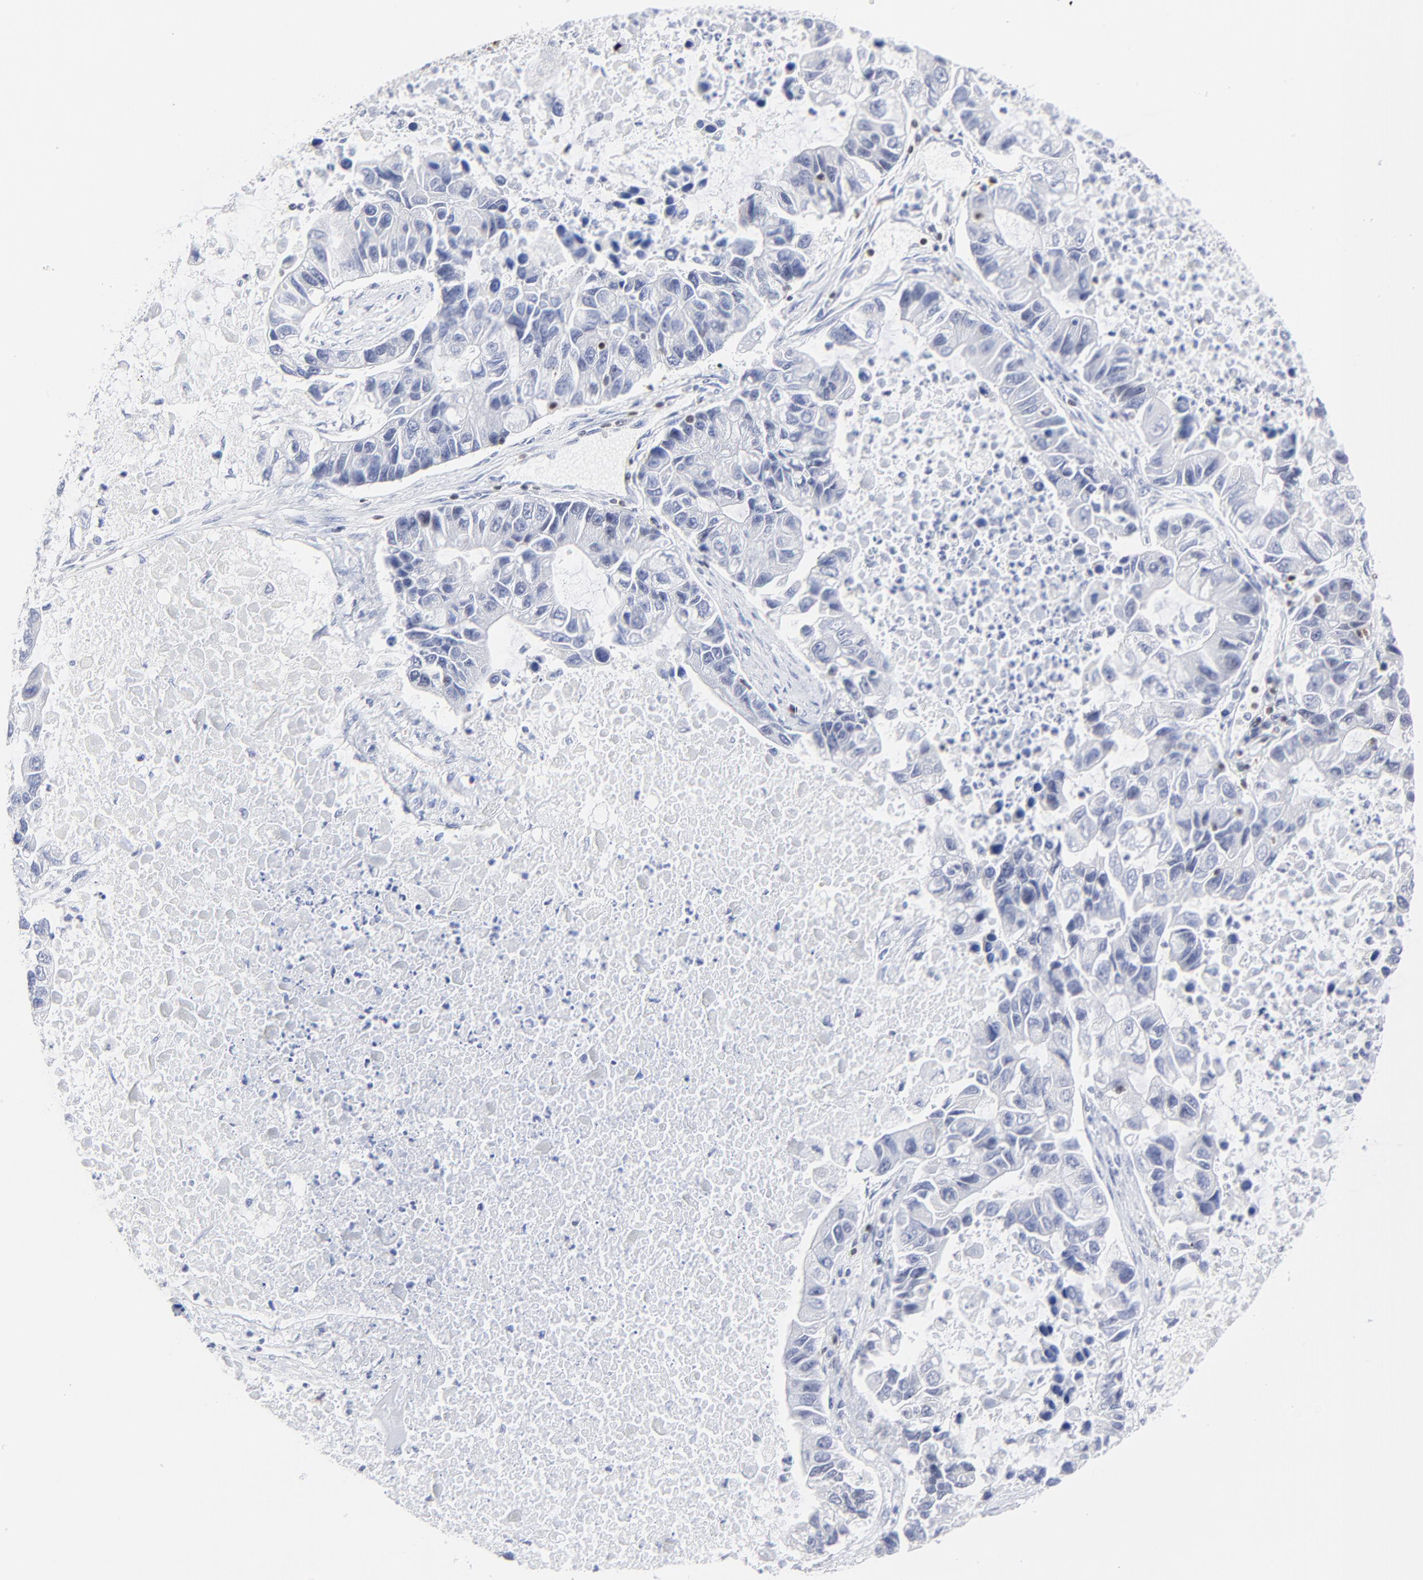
{"staining": {"intensity": "negative", "quantity": "none", "location": "none"}, "tissue": "lung cancer", "cell_type": "Tumor cells", "image_type": "cancer", "snomed": [{"axis": "morphology", "description": "Adenocarcinoma, NOS"}, {"axis": "topography", "description": "Lung"}], "caption": "Tumor cells are negative for protein expression in human lung adenocarcinoma.", "gene": "ZAP70", "patient": {"sex": "female", "age": 51}}